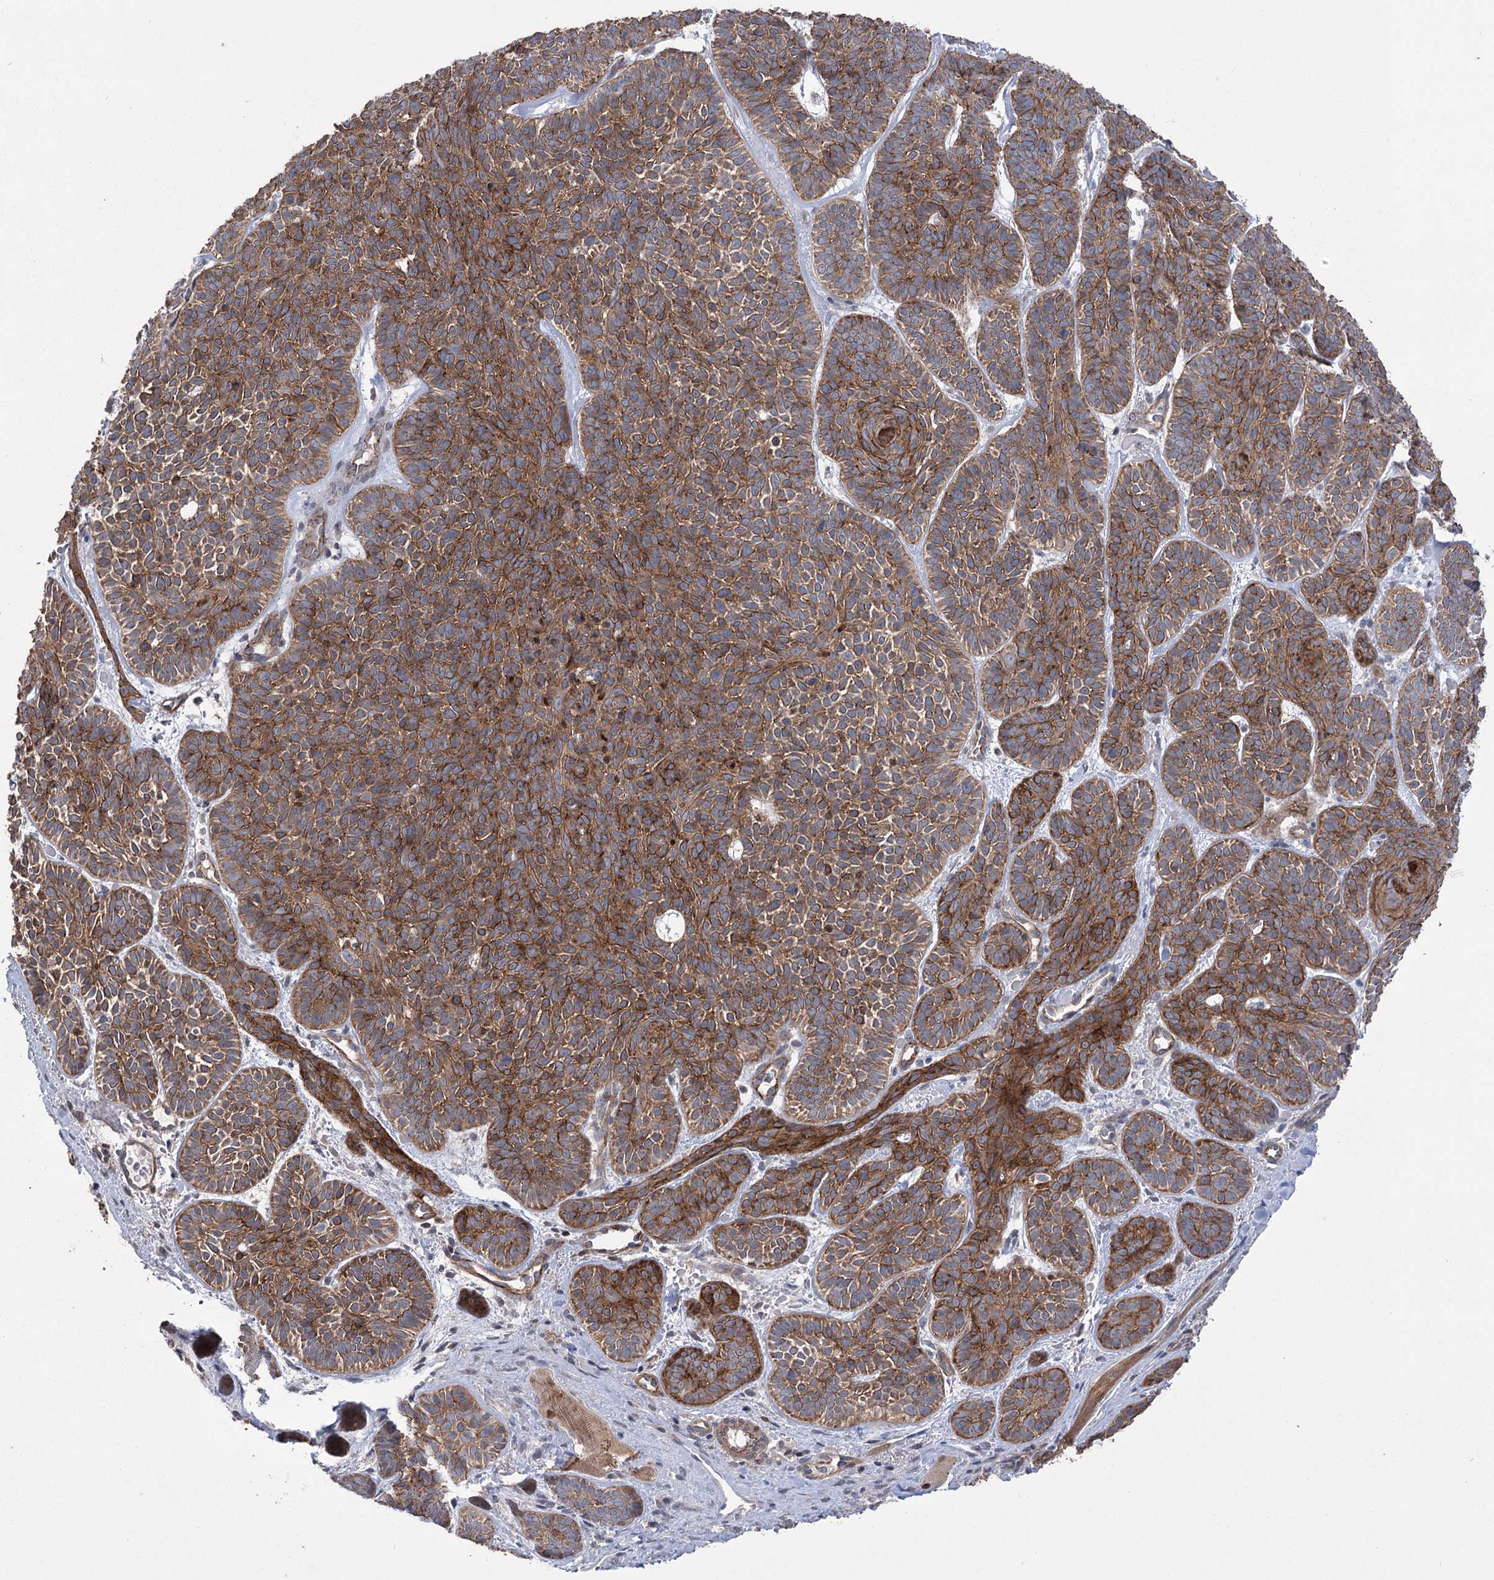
{"staining": {"intensity": "moderate", "quantity": ">75%", "location": "cytoplasmic/membranous"}, "tissue": "skin cancer", "cell_type": "Tumor cells", "image_type": "cancer", "snomed": [{"axis": "morphology", "description": "Basal cell carcinoma"}, {"axis": "topography", "description": "Skin"}], "caption": "Skin basal cell carcinoma stained for a protein displays moderate cytoplasmic/membranous positivity in tumor cells.", "gene": "TRIM71", "patient": {"sex": "male", "age": 85}}